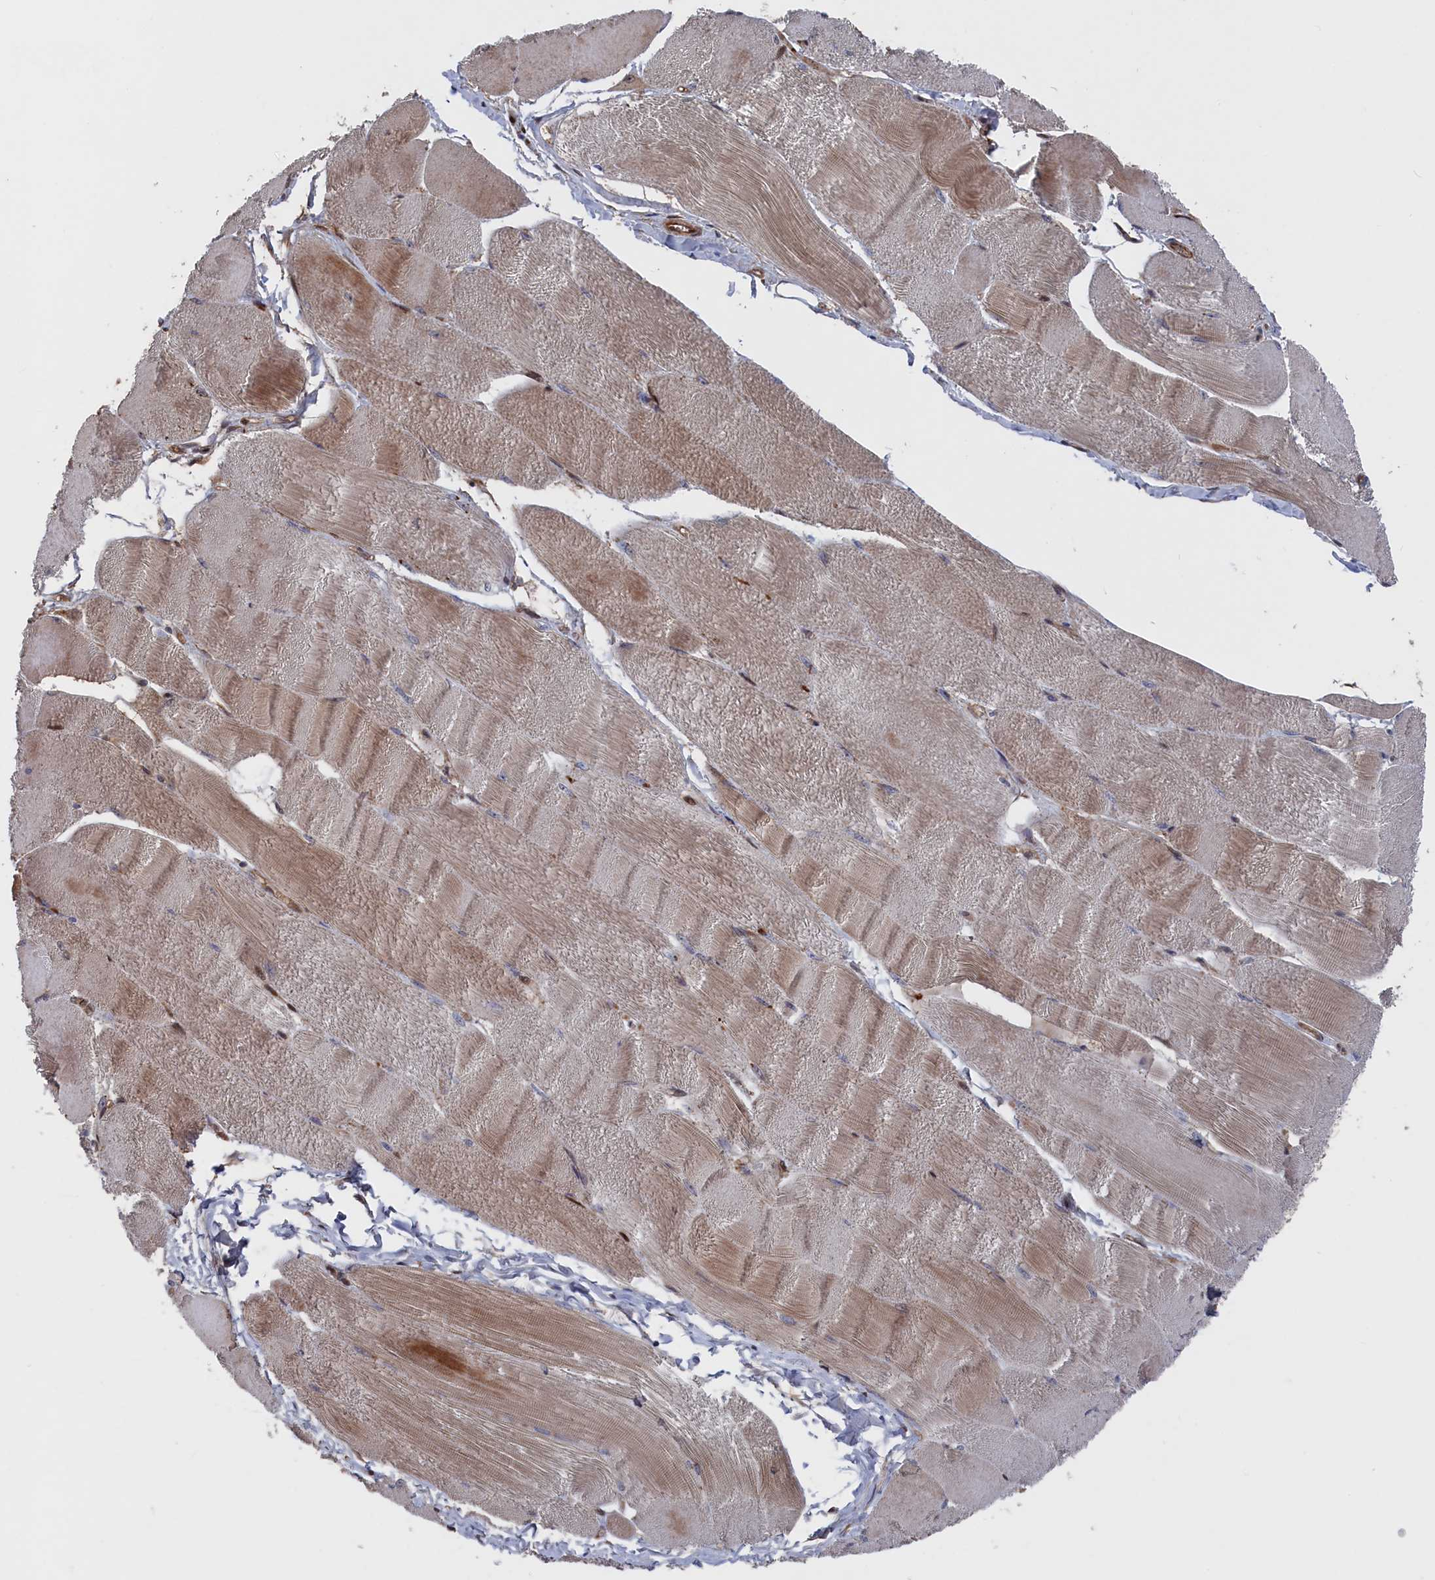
{"staining": {"intensity": "moderate", "quantity": "25%-75%", "location": "cytoplasmic/membranous,nuclear"}, "tissue": "skeletal muscle", "cell_type": "Myocytes", "image_type": "normal", "snomed": [{"axis": "morphology", "description": "Normal tissue, NOS"}, {"axis": "morphology", "description": "Basal cell carcinoma"}, {"axis": "topography", "description": "Skeletal muscle"}], "caption": "Immunohistochemical staining of benign human skeletal muscle exhibits medium levels of moderate cytoplasmic/membranous,nuclear staining in approximately 25%-75% of myocytes. (Brightfield microscopy of DAB IHC at high magnification).", "gene": "PLA2G15", "patient": {"sex": "female", "age": 64}}